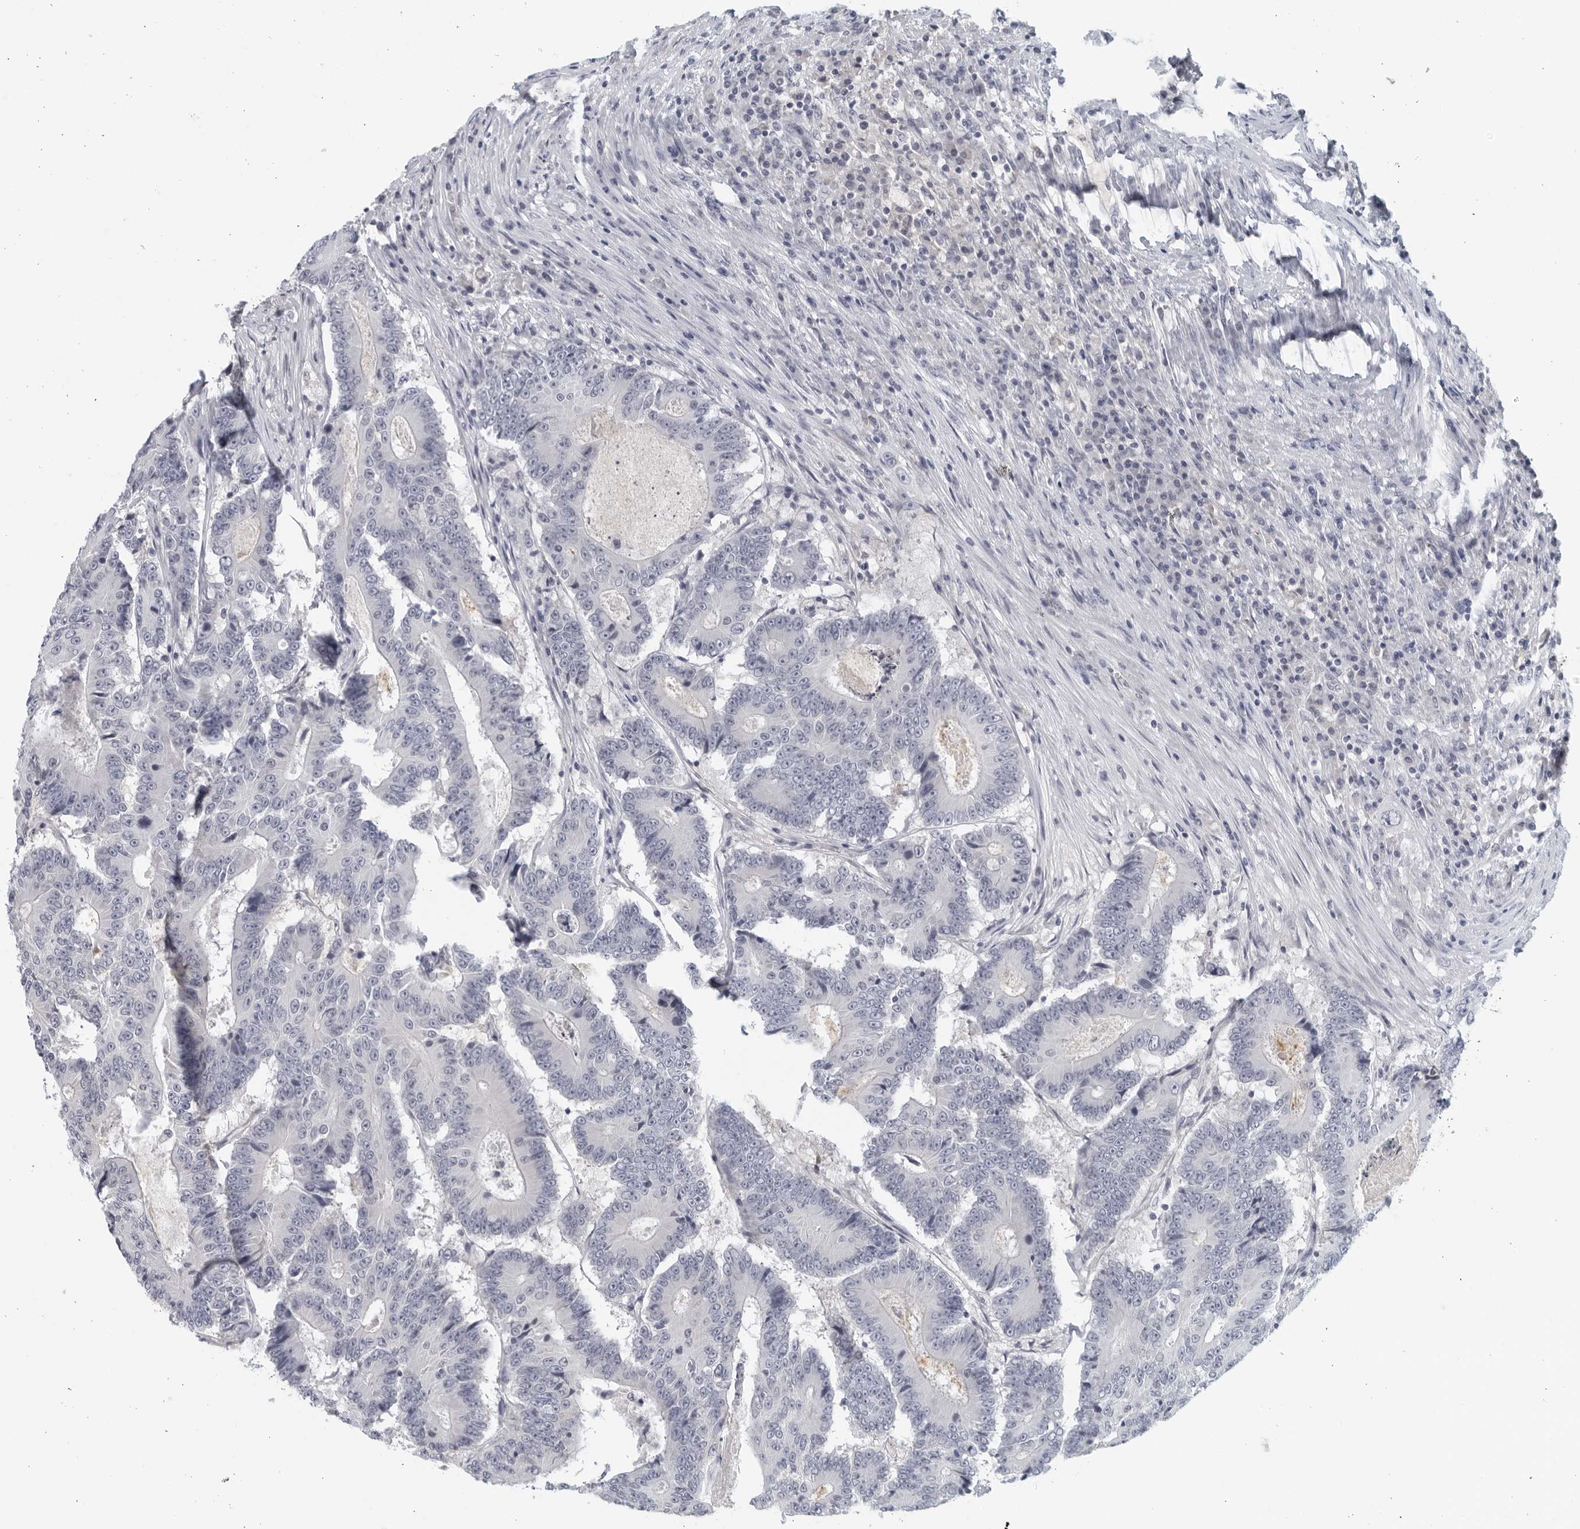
{"staining": {"intensity": "negative", "quantity": "none", "location": "none"}, "tissue": "colorectal cancer", "cell_type": "Tumor cells", "image_type": "cancer", "snomed": [{"axis": "morphology", "description": "Adenocarcinoma, NOS"}, {"axis": "topography", "description": "Colon"}], "caption": "Colorectal cancer was stained to show a protein in brown. There is no significant expression in tumor cells.", "gene": "MATN1", "patient": {"sex": "male", "age": 83}}